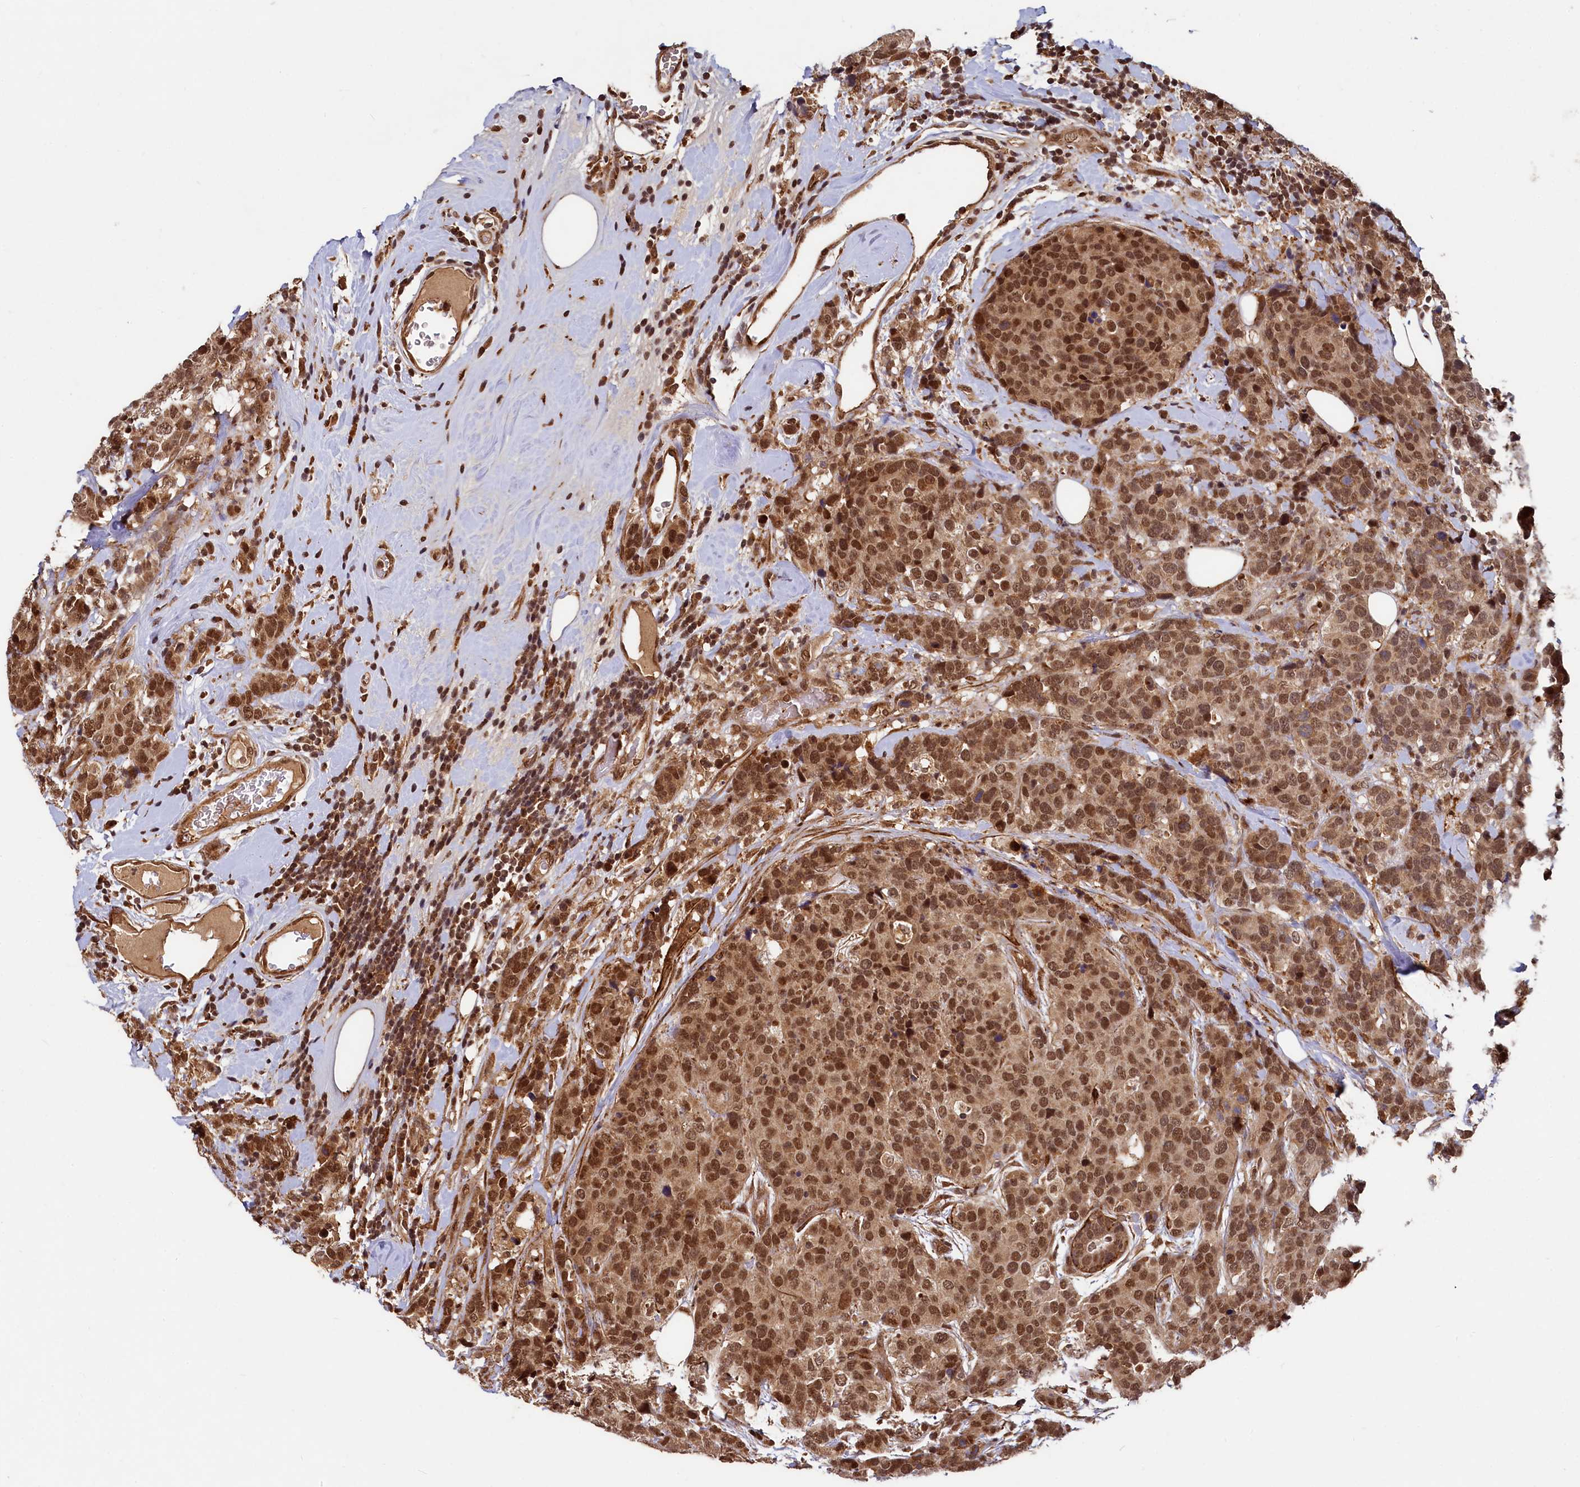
{"staining": {"intensity": "strong", "quantity": ">75%", "location": "nuclear"}, "tissue": "breast cancer", "cell_type": "Tumor cells", "image_type": "cancer", "snomed": [{"axis": "morphology", "description": "Lobular carcinoma"}, {"axis": "topography", "description": "Breast"}], "caption": "Immunohistochemistry image of lobular carcinoma (breast) stained for a protein (brown), which reveals high levels of strong nuclear staining in about >75% of tumor cells.", "gene": "TRIM23", "patient": {"sex": "female", "age": 59}}